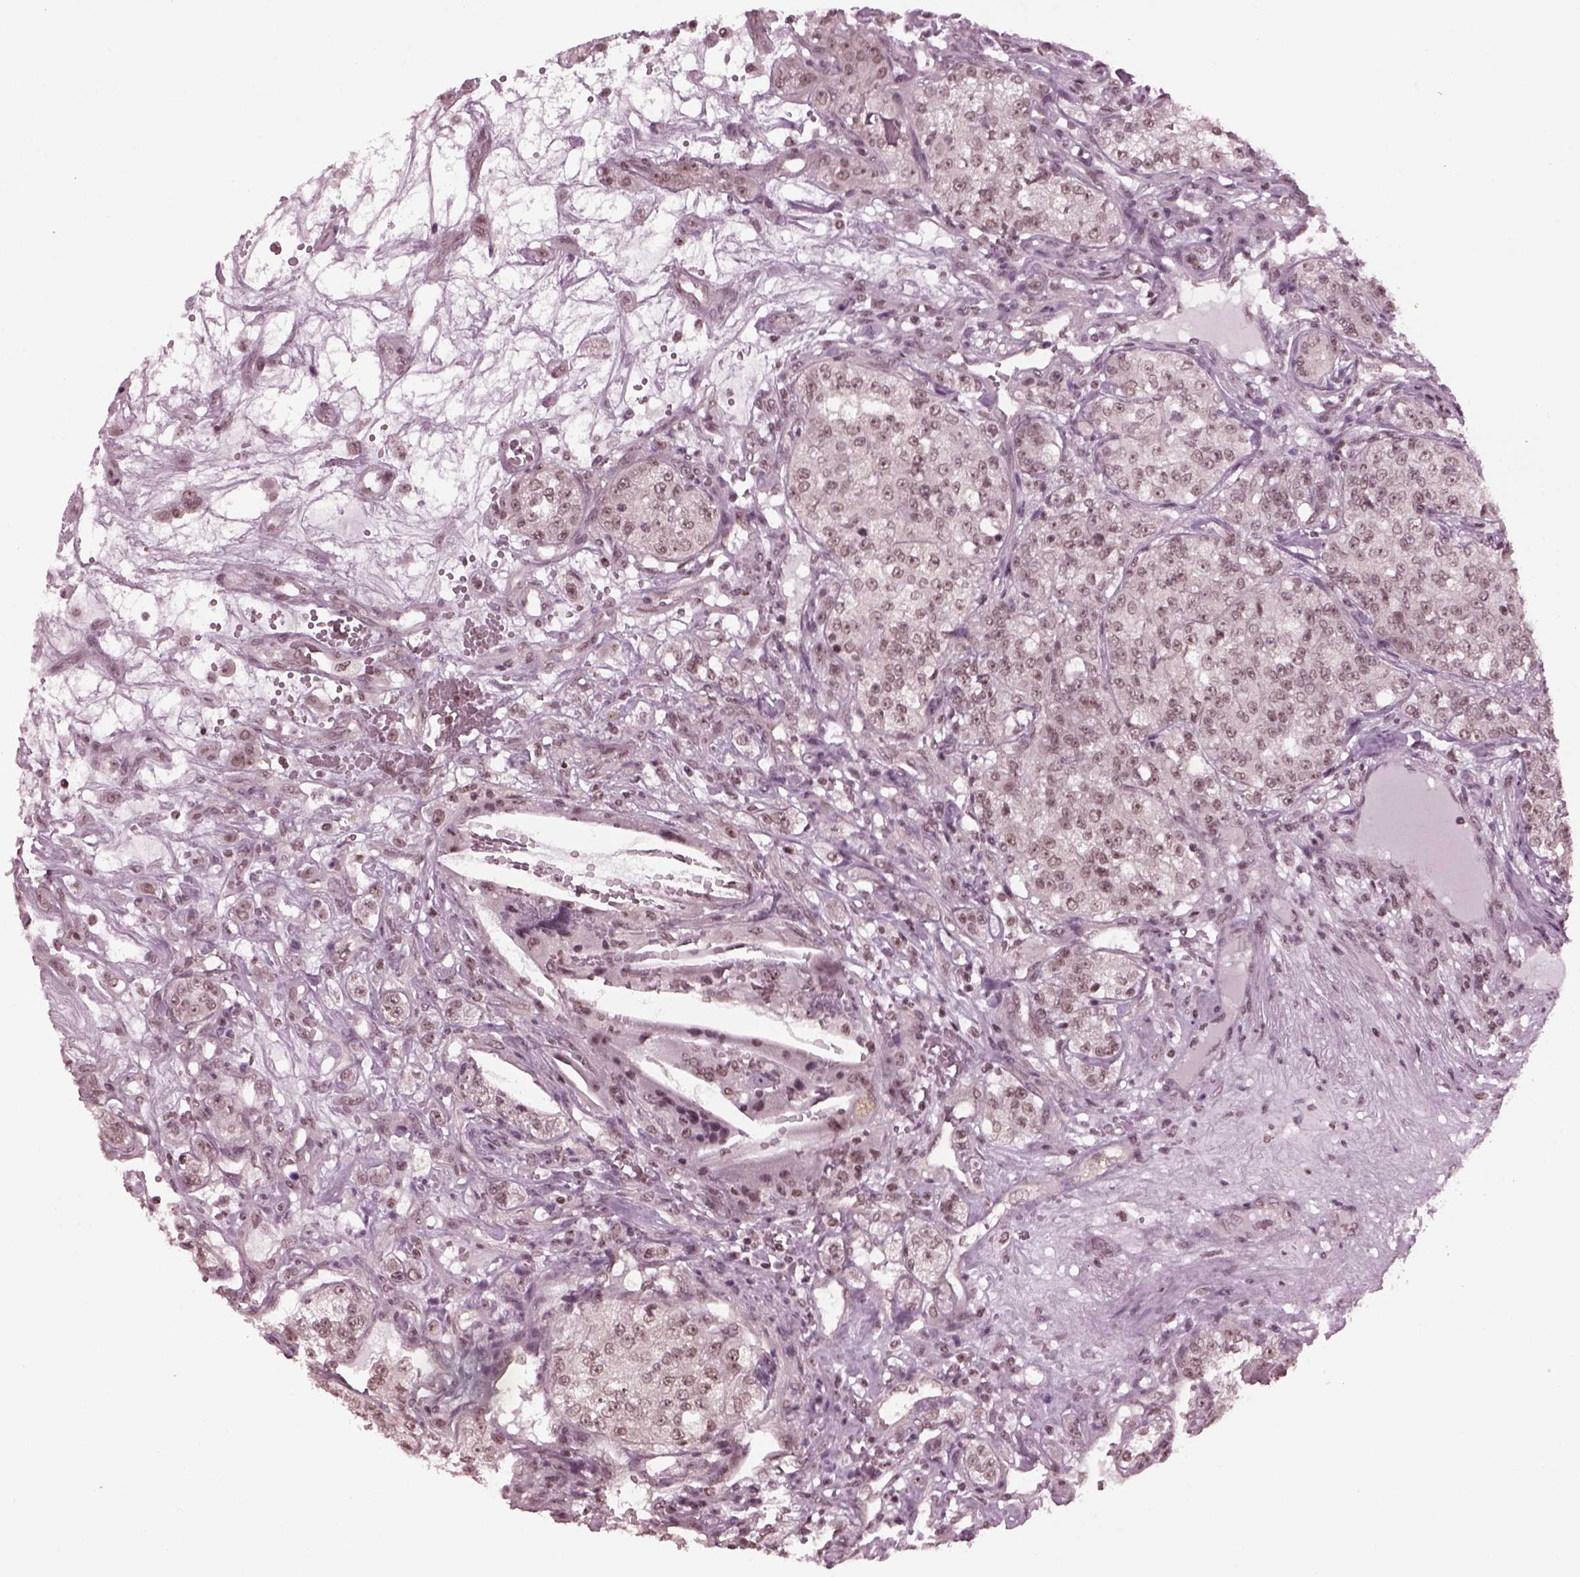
{"staining": {"intensity": "negative", "quantity": "none", "location": "none"}, "tissue": "renal cancer", "cell_type": "Tumor cells", "image_type": "cancer", "snomed": [{"axis": "morphology", "description": "Adenocarcinoma, NOS"}, {"axis": "topography", "description": "Kidney"}], "caption": "High magnification brightfield microscopy of adenocarcinoma (renal) stained with DAB (brown) and counterstained with hematoxylin (blue): tumor cells show no significant positivity. (DAB (3,3'-diaminobenzidine) immunohistochemistry (IHC) visualized using brightfield microscopy, high magnification).", "gene": "RUVBL2", "patient": {"sex": "female", "age": 63}}